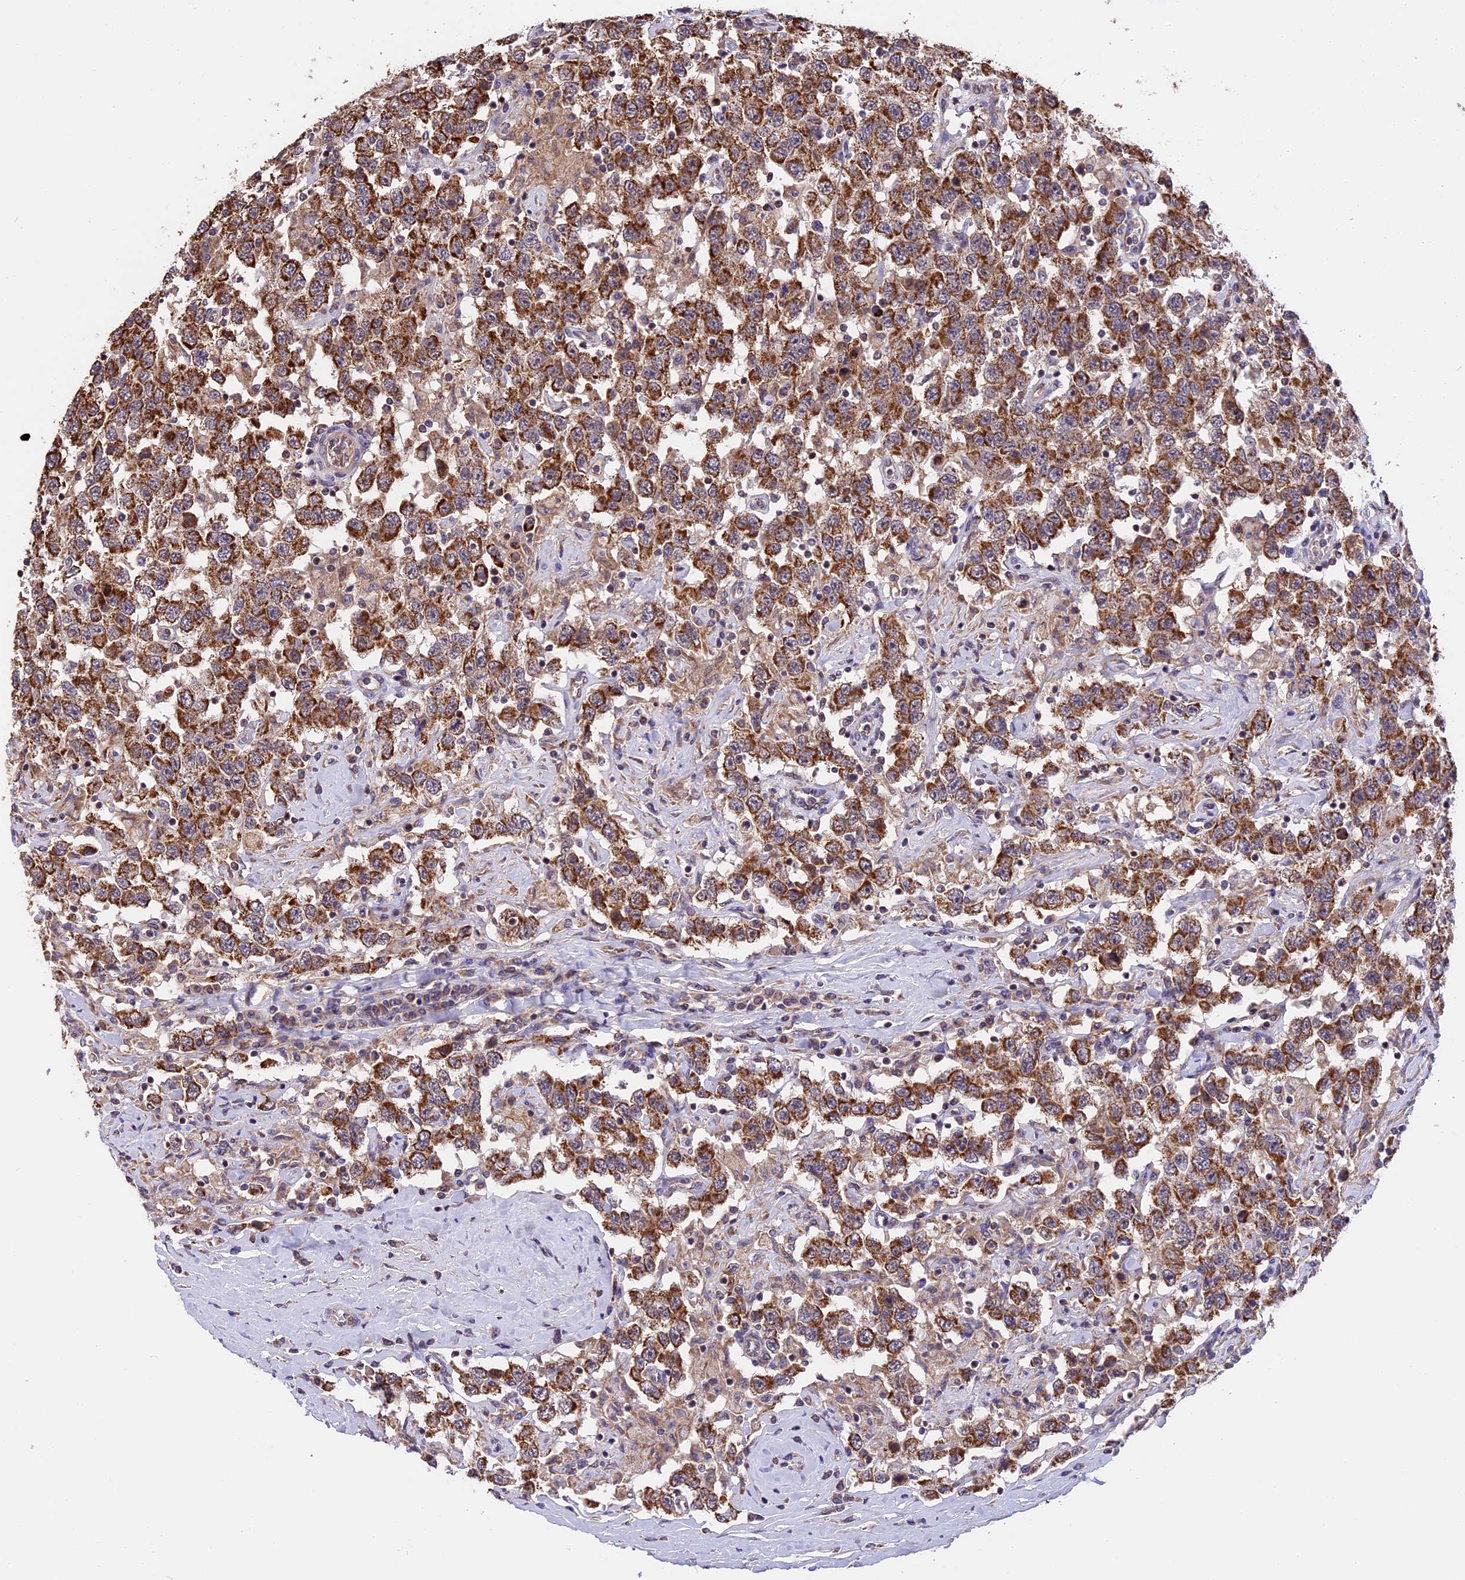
{"staining": {"intensity": "strong", "quantity": ">75%", "location": "cytoplasmic/membranous"}, "tissue": "testis cancer", "cell_type": "Tumor cells", "image_type": "cancer", "snomed": [{"axis": "morphology", "description": "Seminoma, NOS"}, {"axis": "topography", "description": "Testis"}], "caption": "Immunohistochemical staining of human testis seminoma exhibits high levels of strong cytoplasmic/membranous protein positivity in about >75% of tumor cells.", "gene": "RERGL", "patient": {"sex": "male", "age": 41}}